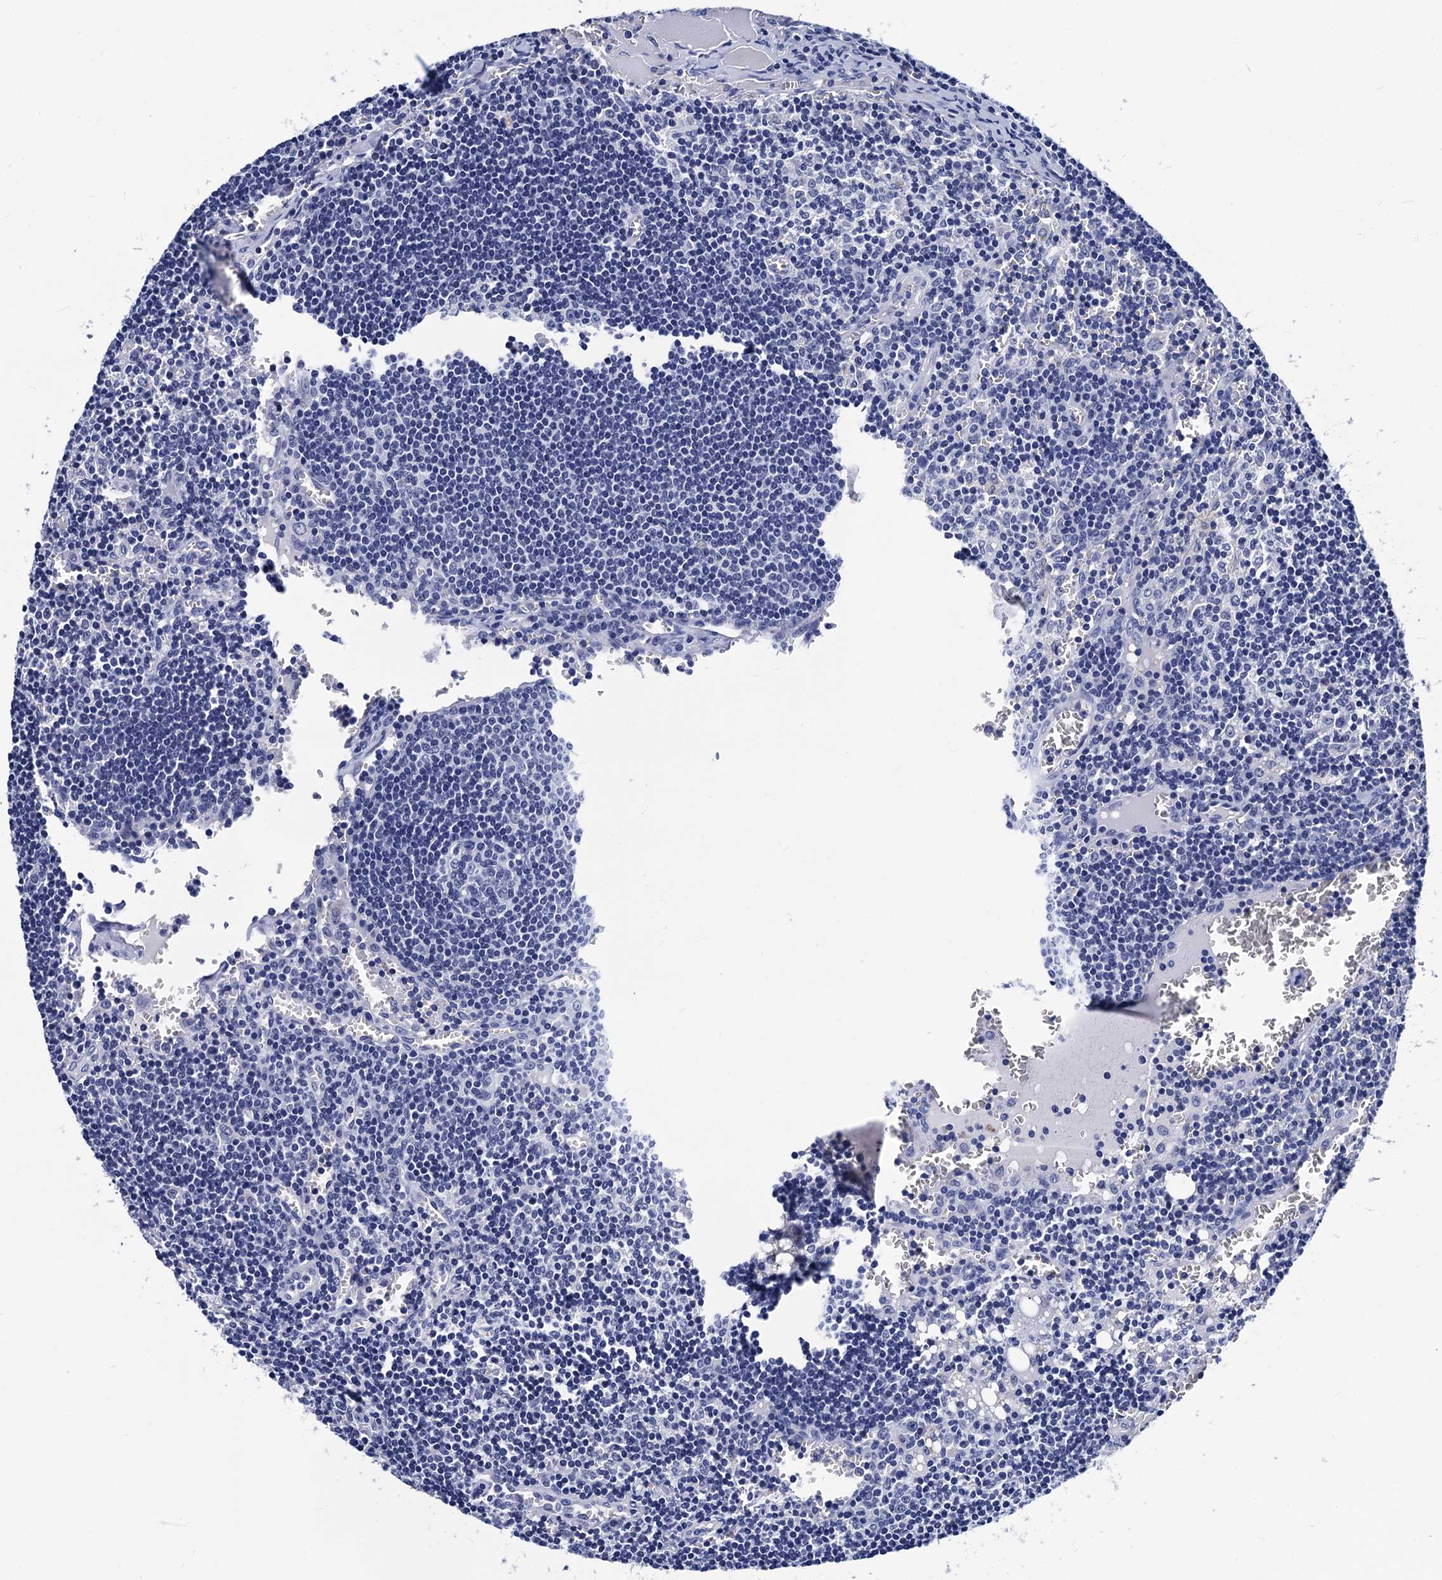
{"staining": {"intensity": "negative", "quantity": "none", "location": "none"}, "tissue": "lymph node", "cell_type": "Germinal center cells", "image_type": "normal", "snomed": [{"axis": "morphology", "description": "Normal tissue, NOS"}, {"axis": "topography", "description": "Lymph node"}], "caption": "A high-resolution image shows immunohistochemistry staining of normal lymph node, which reveals no significant staining in germinal center cells. (Stains: DAB (3,3'-diaminobenzidine) immunohistochemistry with hematoxylin counter stain, Microscopy: brightfield microscopy at high magnification).", "gene": "LRRC30", "patient": {"sex": "female", "age": 73}}